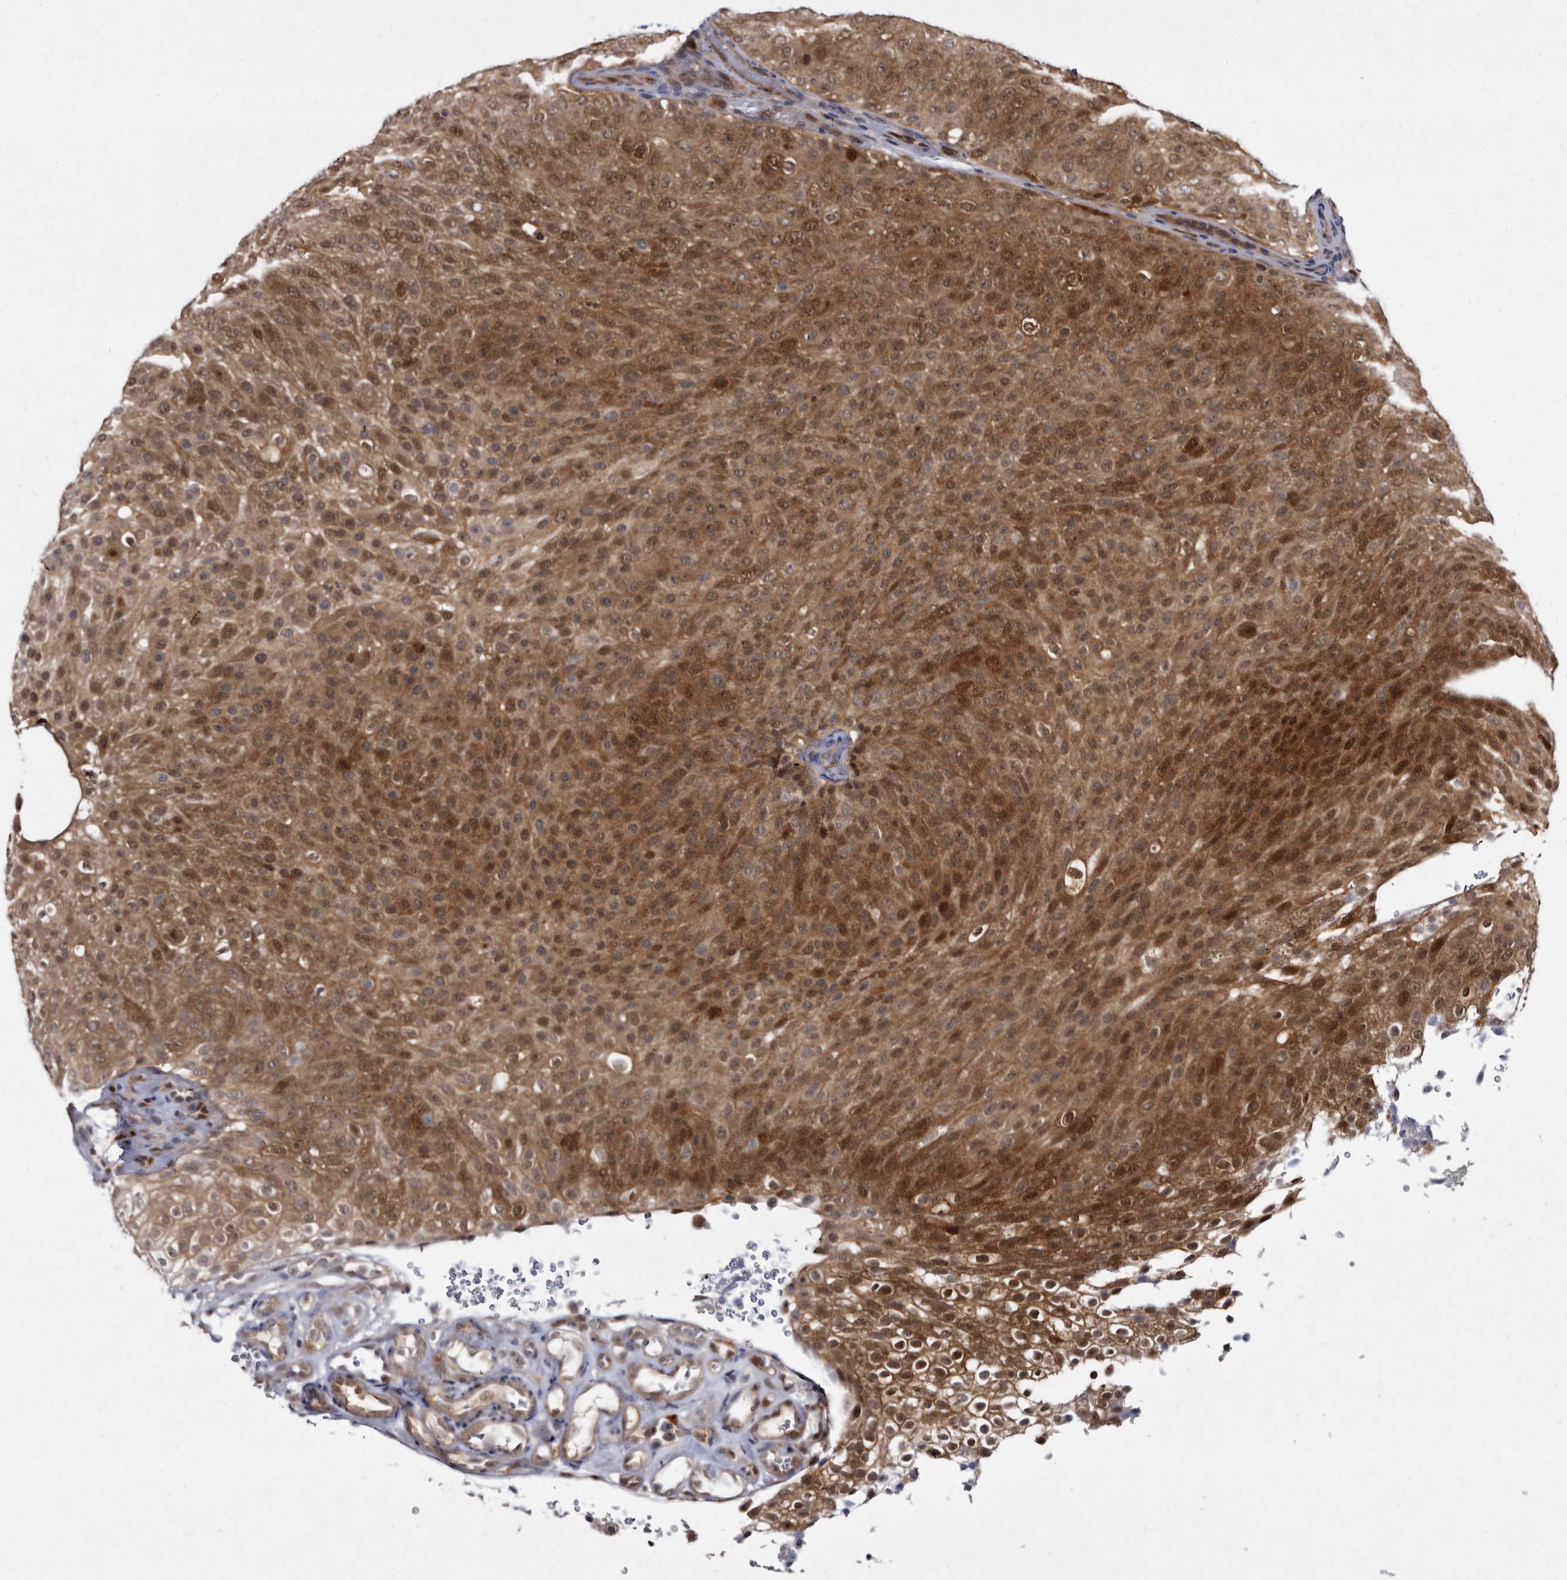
{"staining": {"intensity": "strong", "quantity": ">75%", "location": "cytoplasmic/membranous,nuclear"}, "tissue": "urothelial cancer", "cell_type": "Tumor cells", "image_type": "cancer", "snomed": [{"axis": "morphology", "description": "Urothelial carcinoma, Low grade"}, {"axis": "topography", "description": "Urinary bladder"}], "caption": "Urothelial cancer stained with immunohistochemistry shows strong cytoplasmic/membranous and nuclear expression in approximately >75% of tumor cells.", "gene": "SERPINB8", "patient": {"sex": "male", "age": 78}}